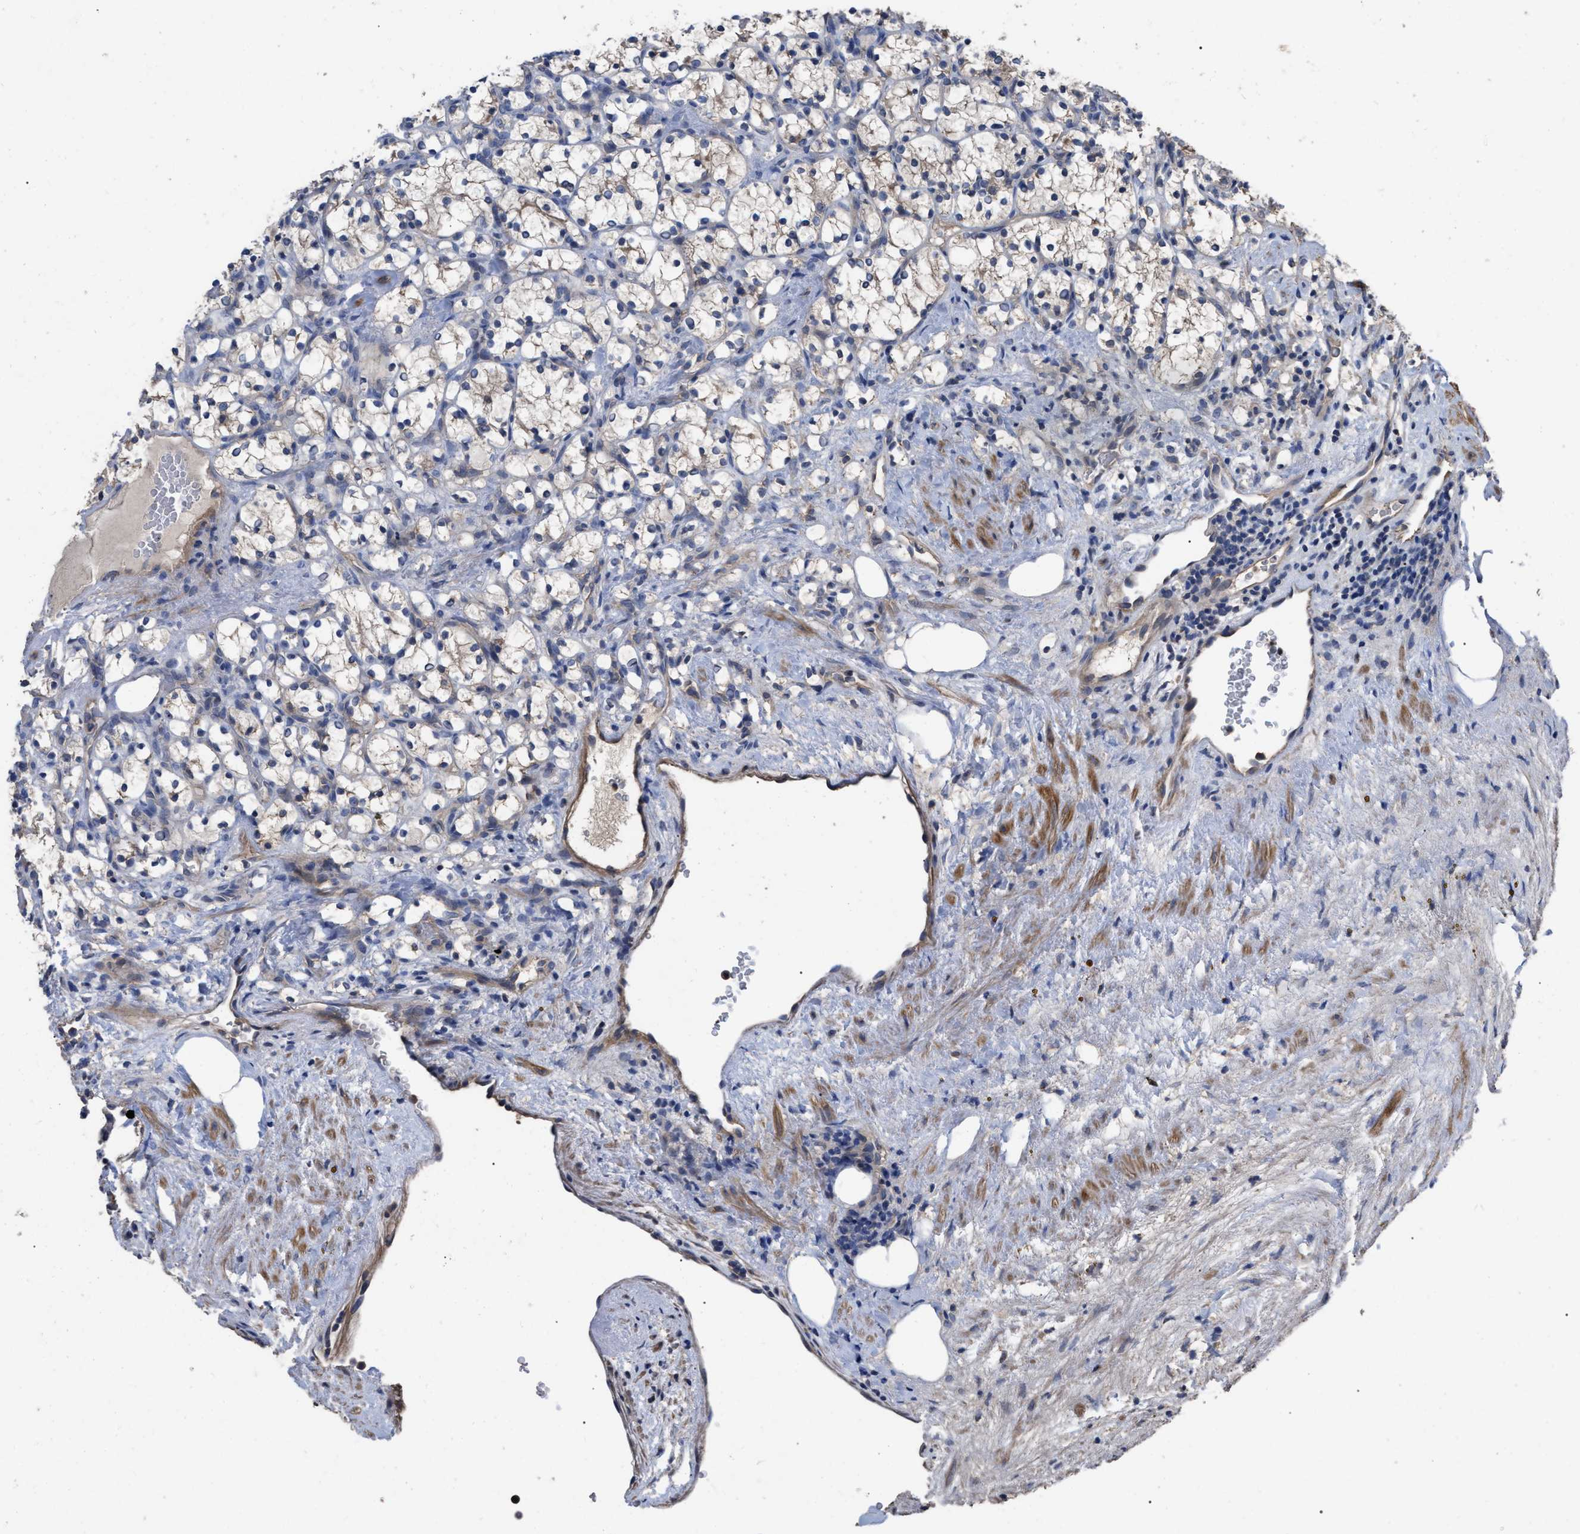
{"staining": {"intensity": "weak", "quantity": "25%-75%", "location": "cytoplasmic/membranous"}, "tissue": "renal cancer", "cell_type": "Tumor cells", "image_type": "cancer", "snomed": [{"axis": "morphology", "description": "Adenocarcinoma, NOS"}, {"axis": "topography", "description": "Kidney"}], "caption": "The image reveals immunohistochemical staining of renal cancer. There is weak cytoplasmic/membranous expression is seen in about 25%-75% of tumor cells.", "gene": "BTN2A1", "patient": {"sex": "female", "age": 69}}